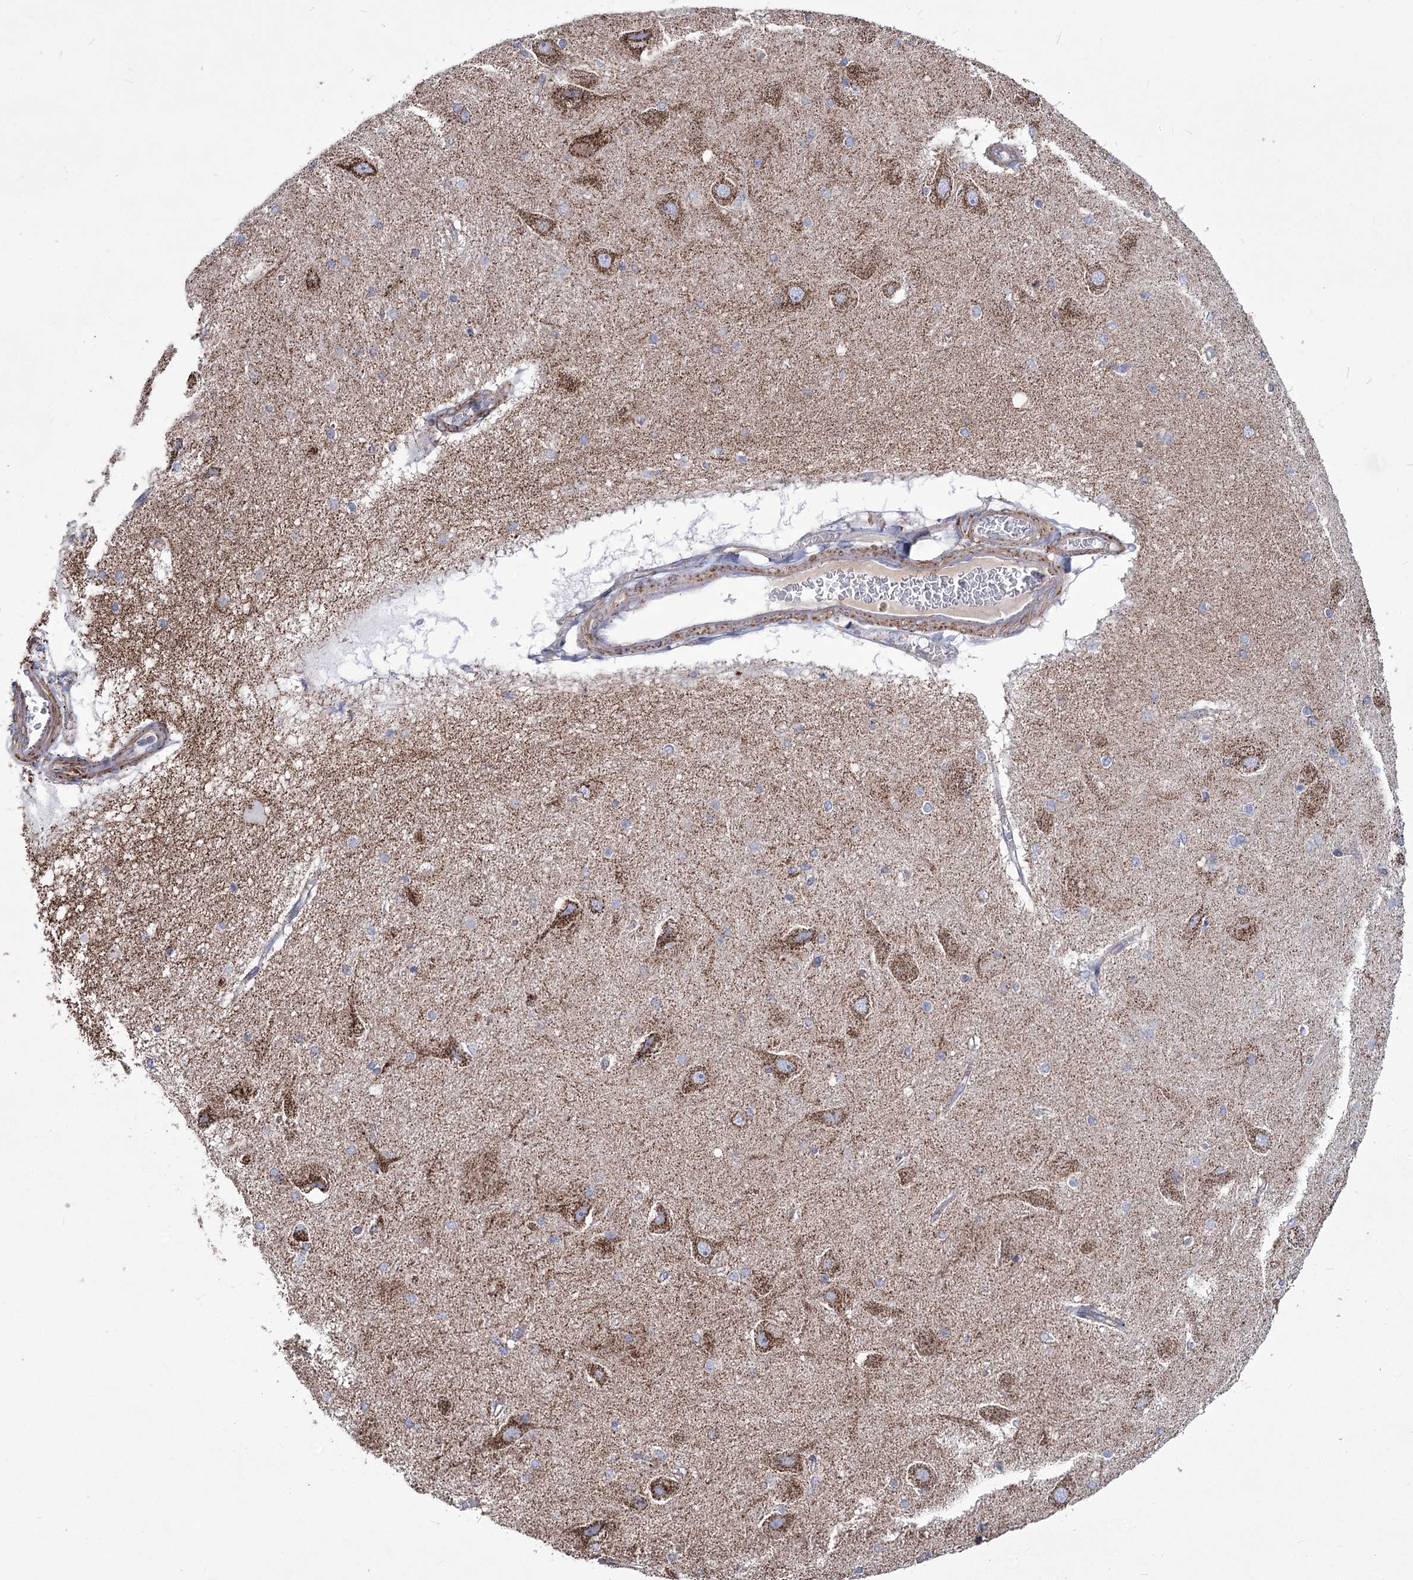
{"staining": {"intensity": "negative", "quantity": "none", "location": "none"}, "tissue": "hippocampus", "cell_type": "Glial cells", "image_type": "normal", "snomed": [{"axis": "morphology", "description": "Normal tissue, NOS"}, {"axis": "topography", "description": "Hippocampus"}], "caption": "Immunohistochemistry (IHC) photomicrograph of normal hippocampus: human hippocampus stained with DAB shows no significant protein staining in glial cells.", "gene": "PDHB", "patient": {"sex": "female", "age": 54}}